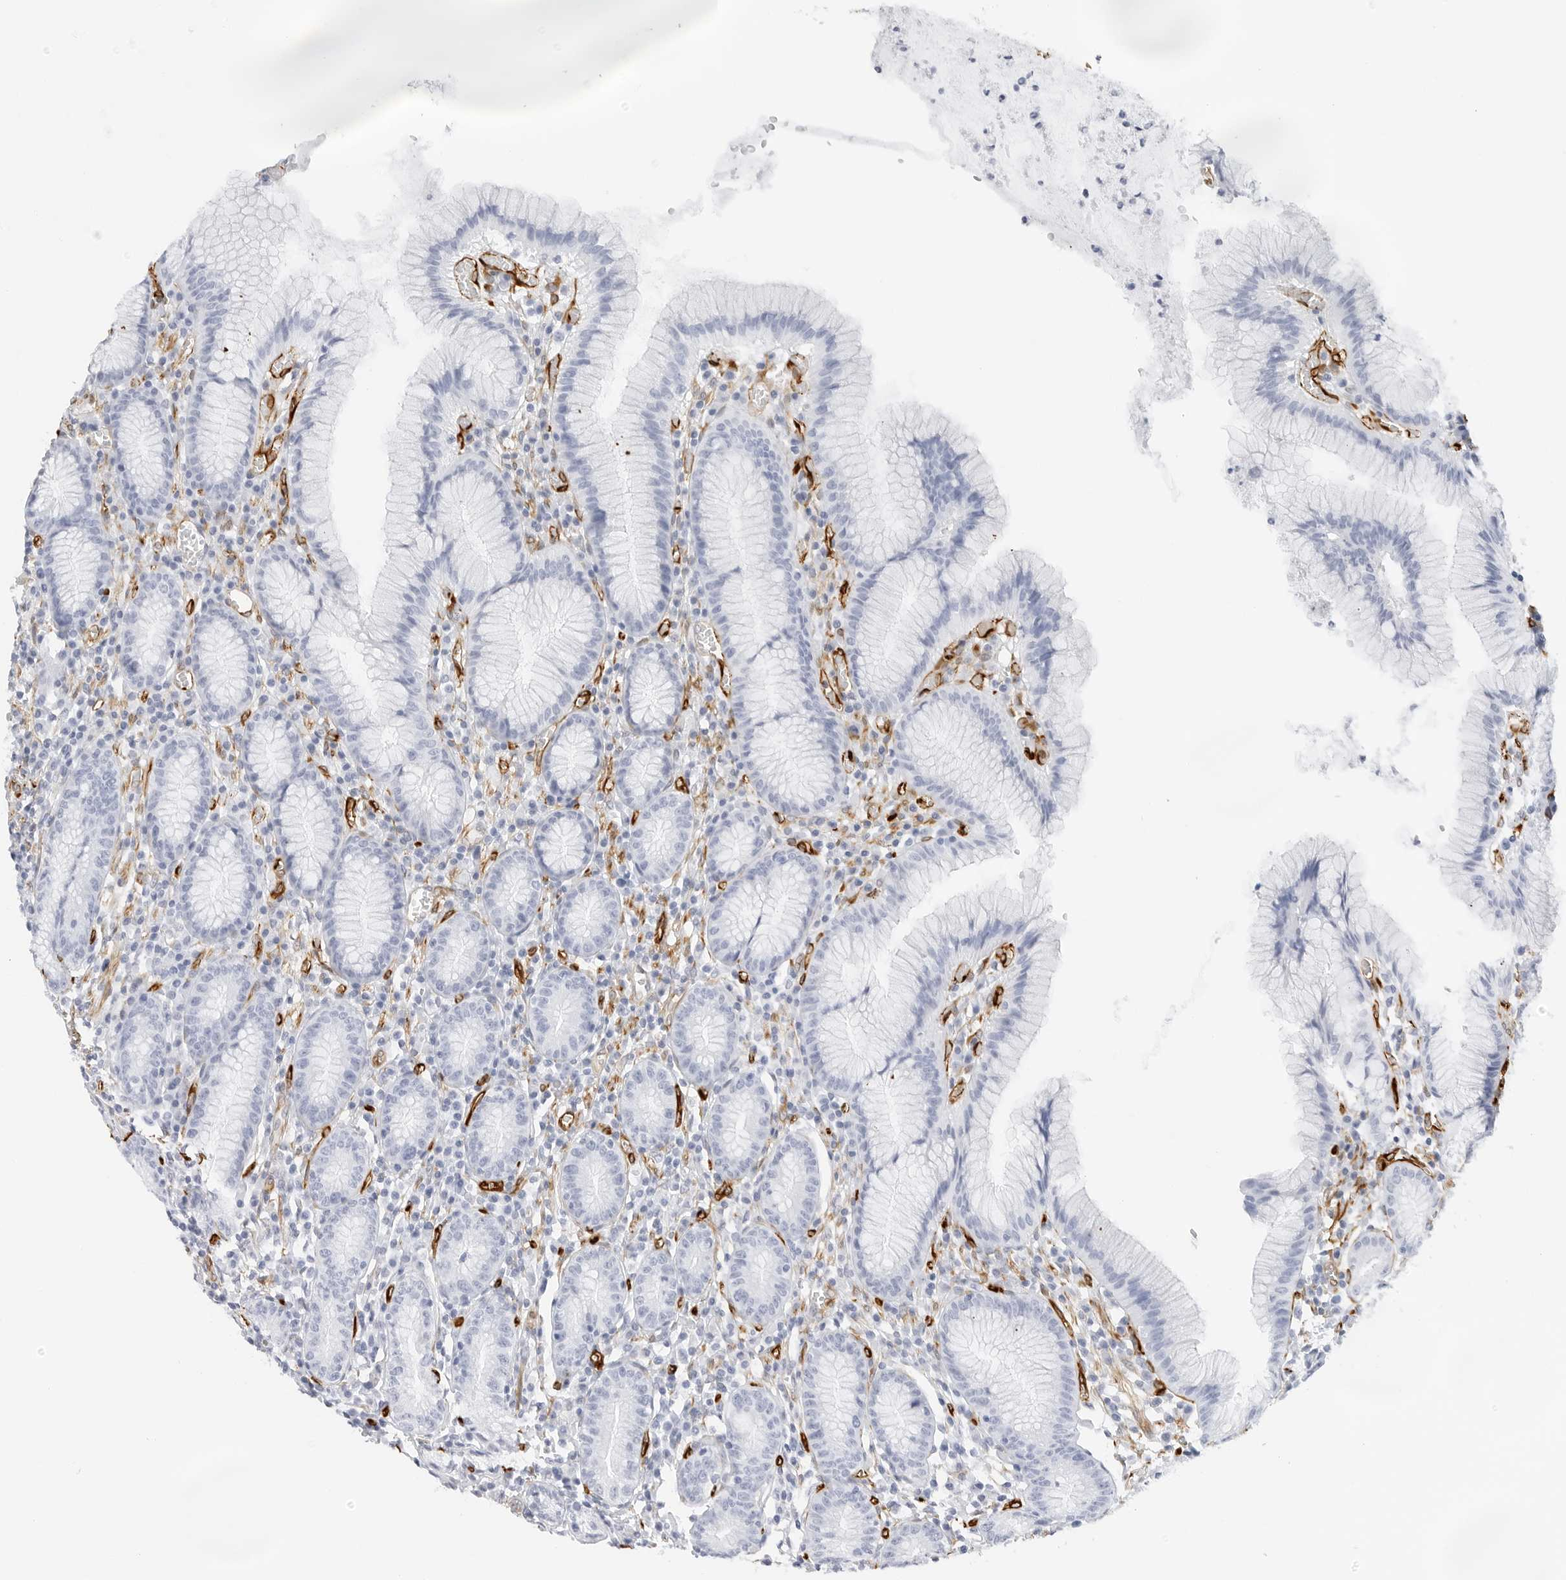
{"staining": {"intensity": "negative", "quantity": "none", "location": "none"}, "tissue": "stomach", "cell_type": "Glandular cells", "image_type": "normal", "snomed": [{"axis": "morphology", "description": "Normal tissue, NOS"}, {"axis": "topography", "description": "Stomach"}], "caption": "Stomach stained for a protein using immunohistochemistry (IHC) shows no staining glandular cells.", "gene": "NES", "patient": {"sex": "male", "age": 55}}